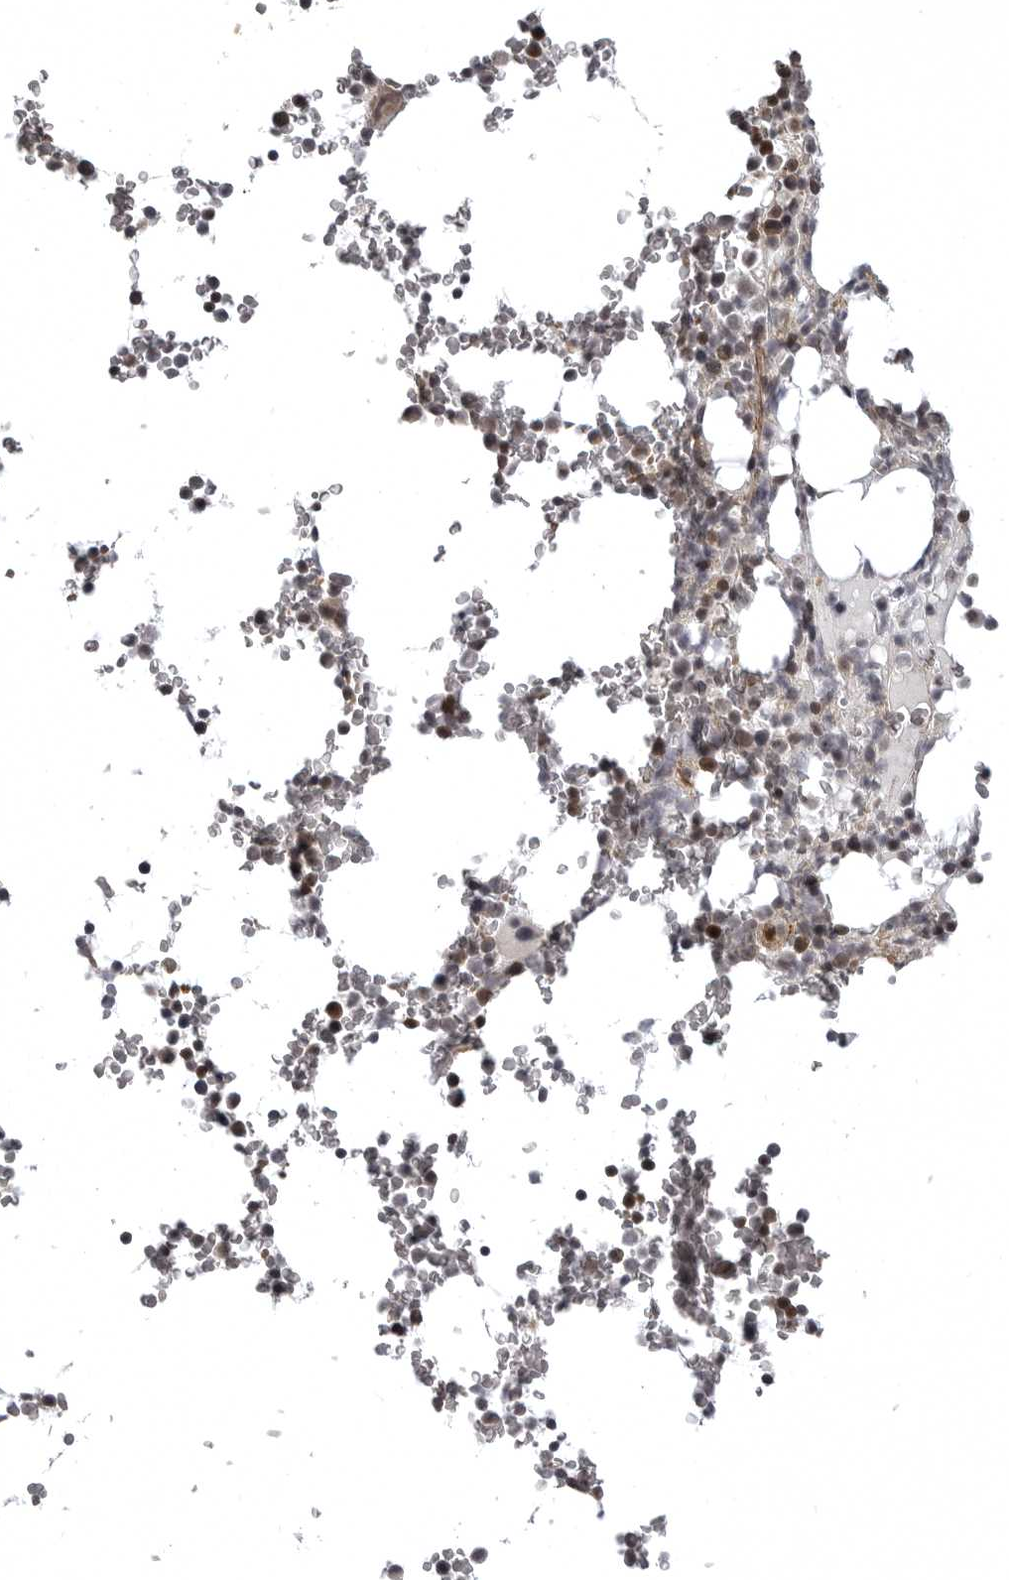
{"staining": {"intensity": "moderate", "quantity": "<25%", "location": "cytoplasmic/membranous,nuclear"}, "tissue": "bone marrow", "cell_type": "Hematopoietic cells", "image_type": "normal", "snomed": [{"axis": "morphology", "description": "Normal tissue, NOS"}, {"axis": "topography", "description": "Bone marrow"}], "caption": "DAB immunohistochemical staining of normal bone marrow exhibits moderate cytoplasmic/membranous,nuclear protein positivity in approximately <25% of hematopoietic cells. (IHC, brightfield microscopy, high magnification).", "gene": "SNX16", "patient": {"sex": "male", "age": 58}}